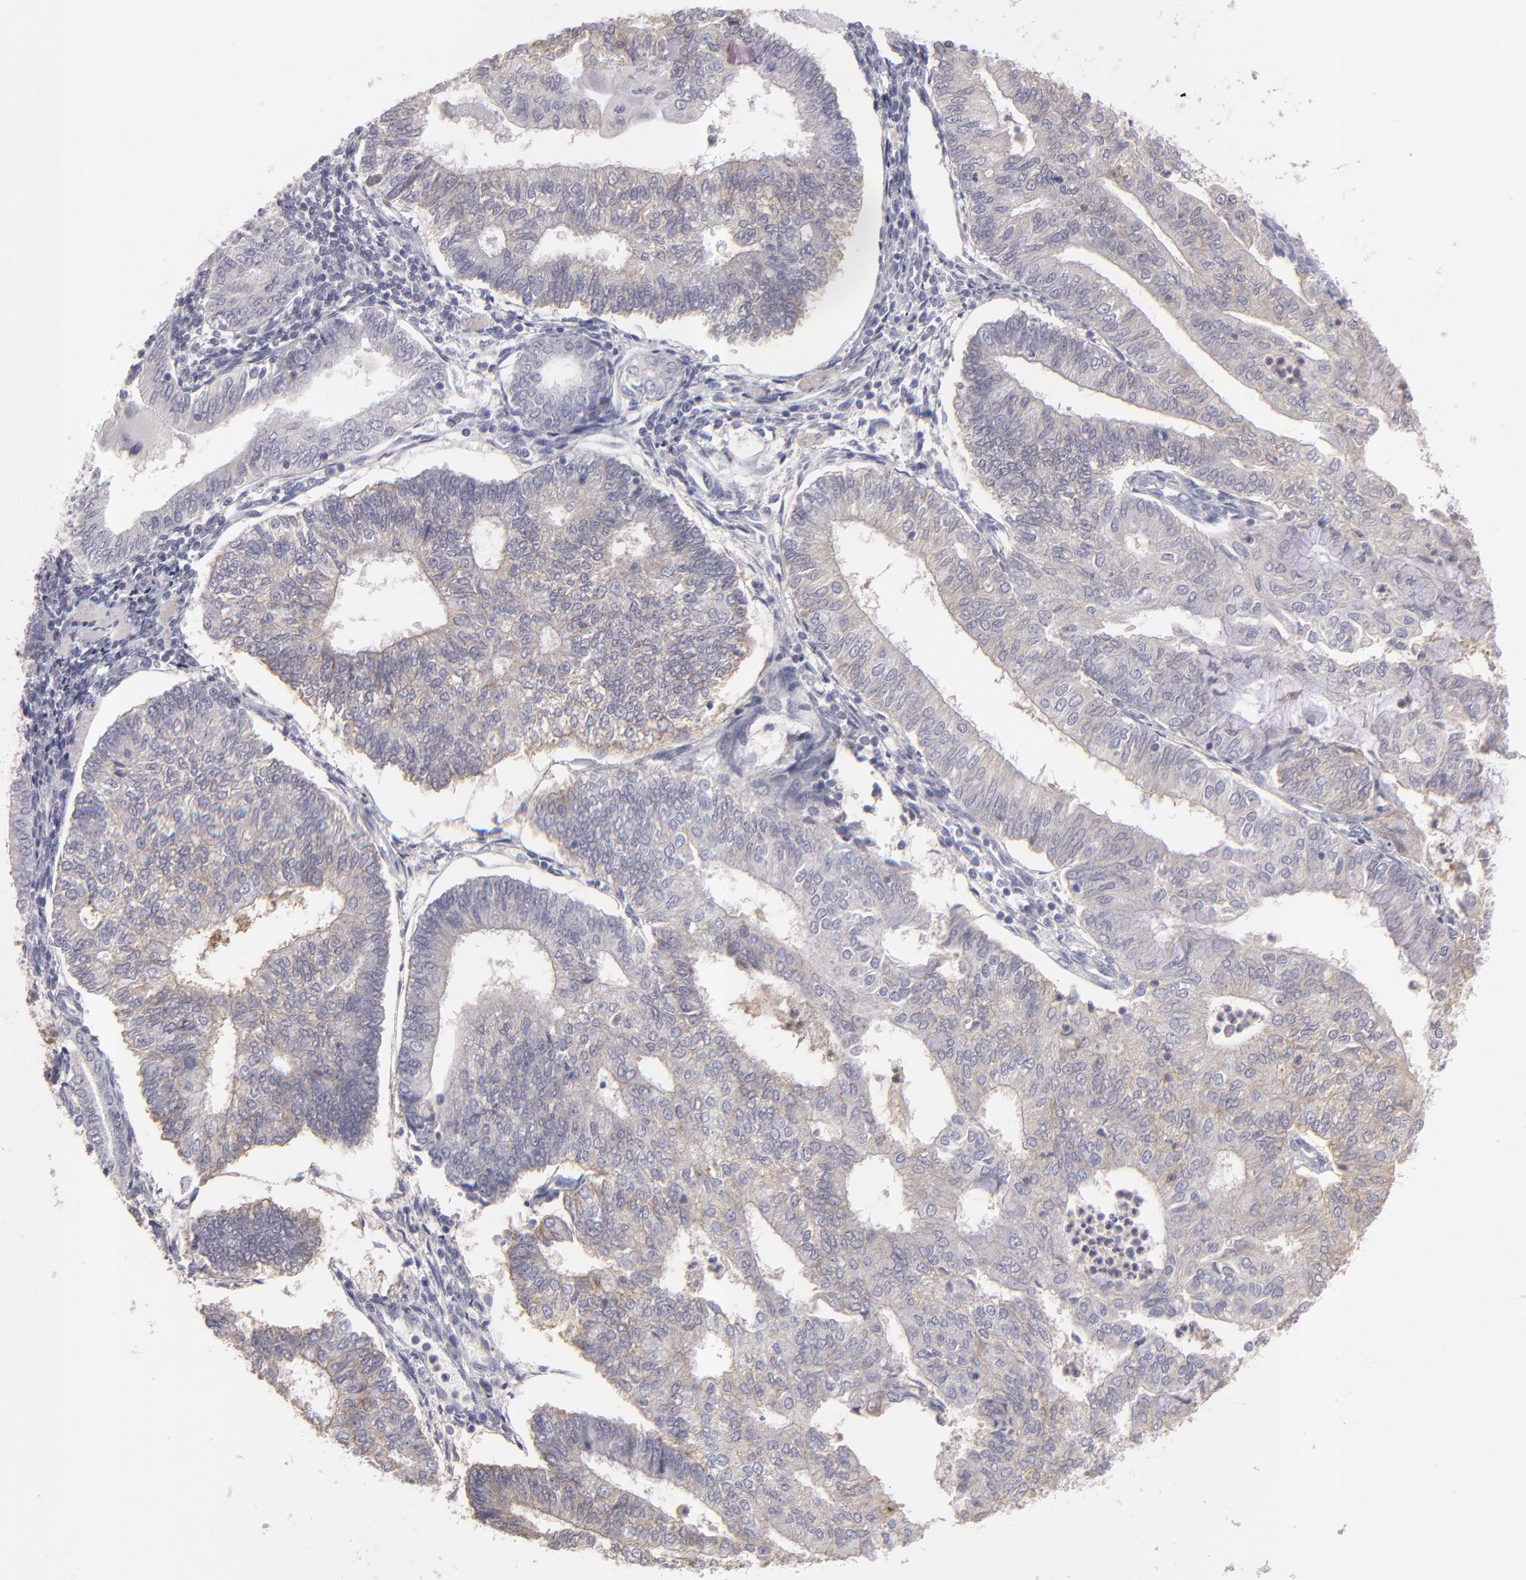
{"staining": {"intensity": "weak", "quantity": ">75%", "location": "cytoplasmic/membranous"}, "tissue": "endometrial cancer", "cell_type": "Tumor cells", "image_type": "cancer", "snomed": [{"axis": "morphology", "description": "Adenocarcinoma, NOS"}, {"axis": "topography", "description": "Endometrium"}], "caption": "Protein staining exhibits weak cytoplasmic/membranous expression in approximately >75% of tumor cells in adenocarcinoma (endometrial).", "gene": "ABCC4", "patient": {"sex": "female", "age": 59}}